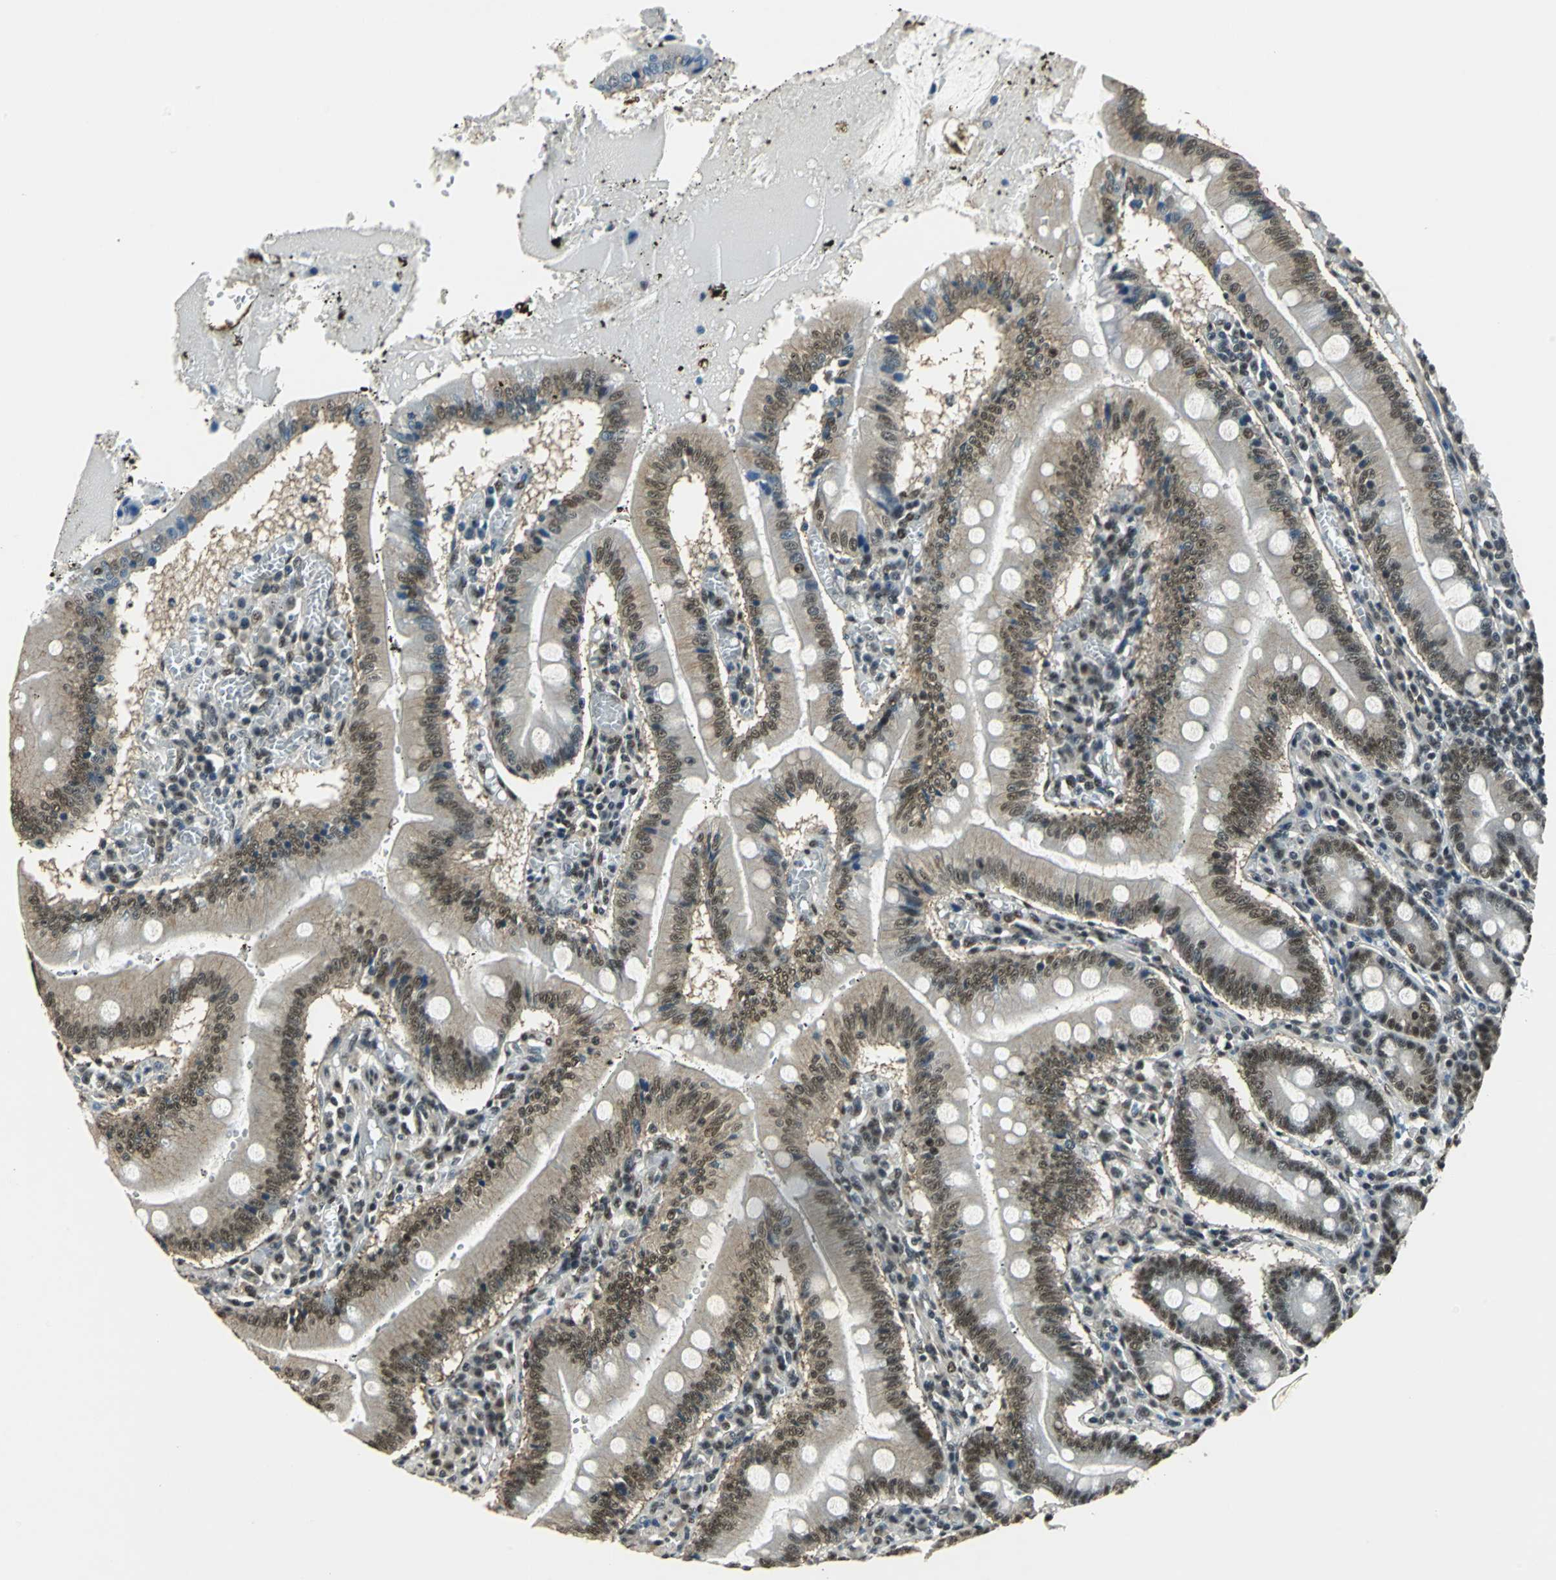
{"staining": {"intensity": "strong", "quantity": ">75%", "location": "nuclear"}, "tissue": "small intestine", "cell_type": "Glandular cells", "image_type": "normal", "snomed": [{"axis": "morphology", "description": "Normal tissue, NOS"}, {"axis": "topography", "description": "Small intestine"}], "caption": "Immunohistochemistry staining of normal small intestine, which reveals high levels of strong nuclear positivity in about >75% of glandular cells indicating strong nuclear protein expression. The staining was performed using DAB (3,3'-diaminobenzidine) (brown) for protein detection and nuclei were counterstained in hematoxylin (blue).", "gene": "RBM14", "patient": {"sex": "male", "age": 71}}